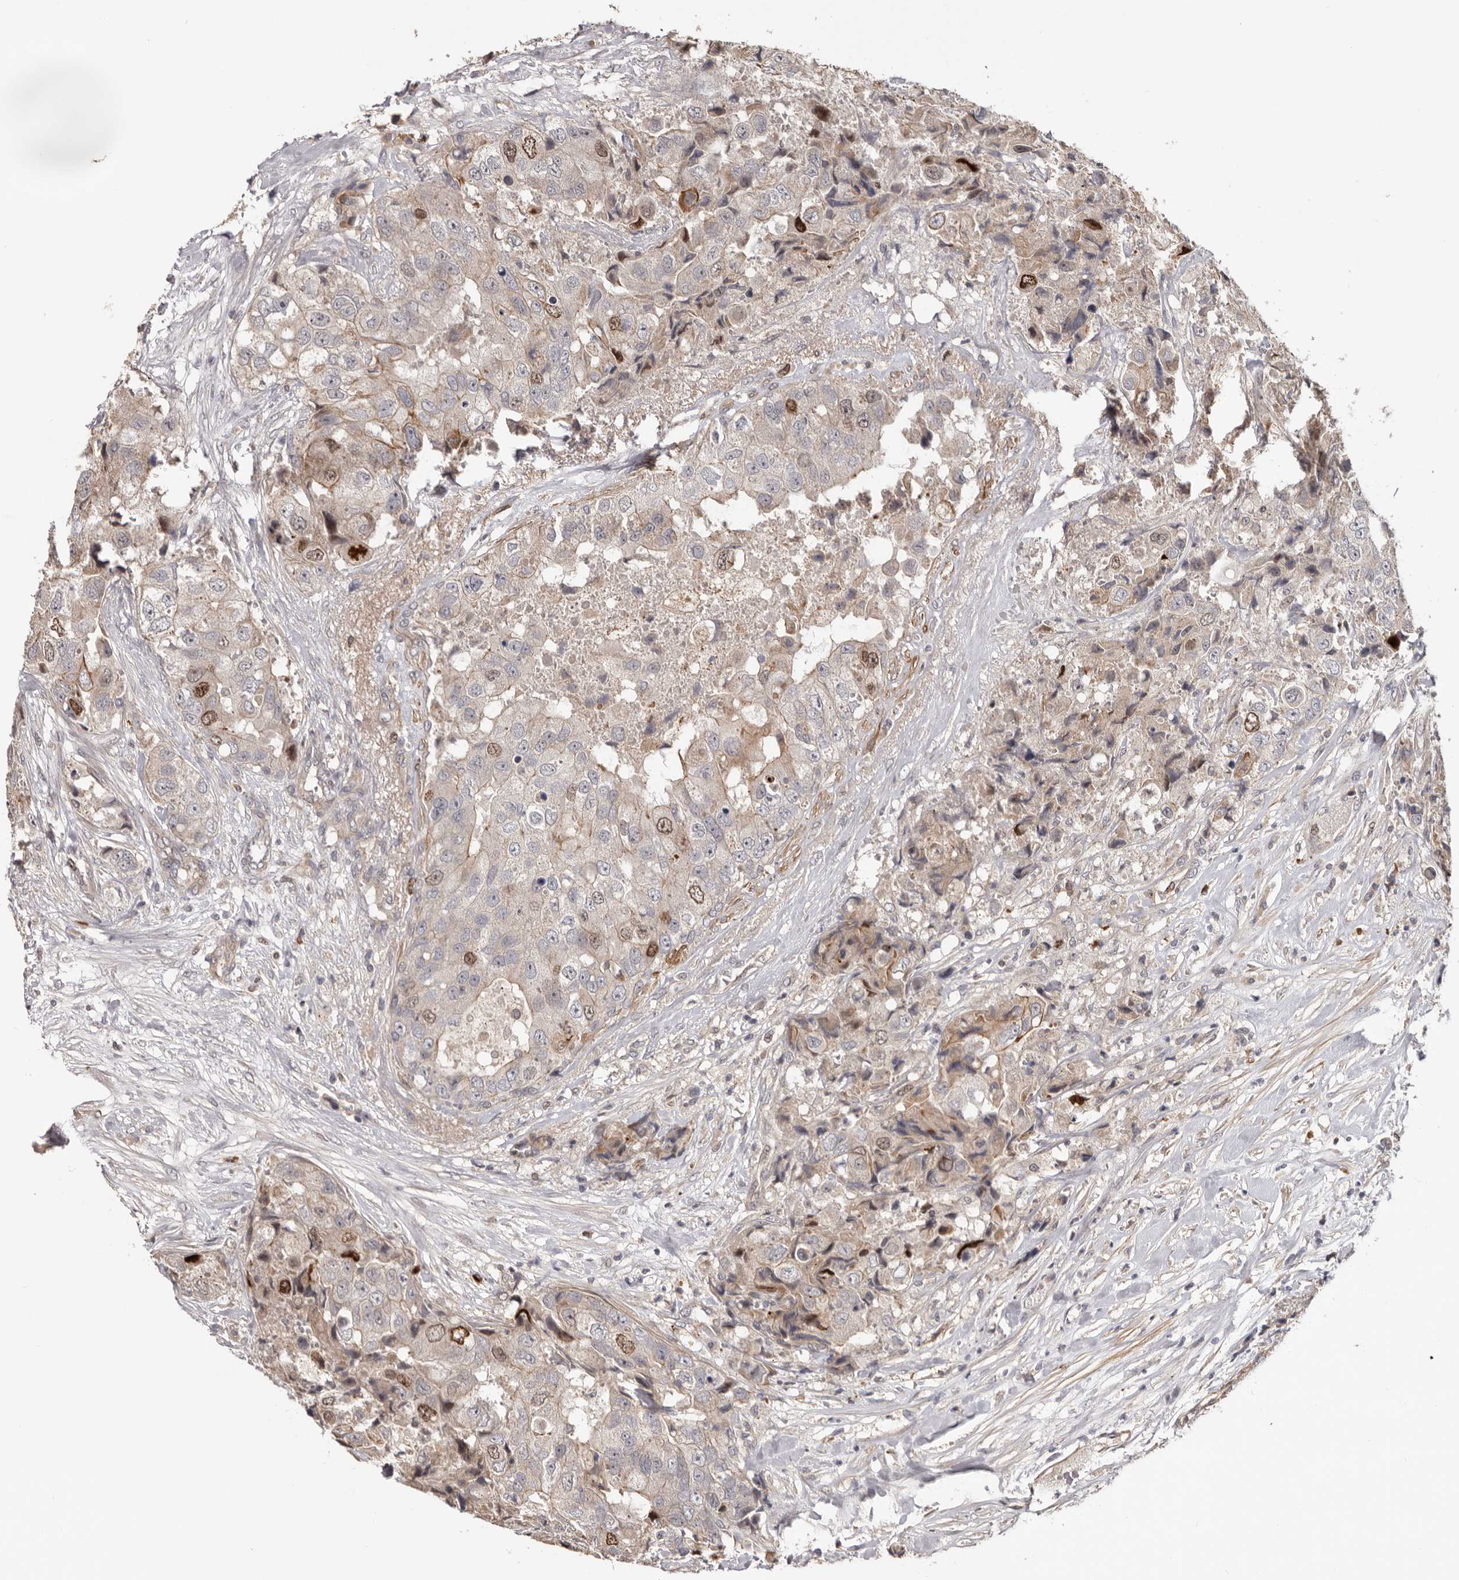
{"staining": {"intensity": "moderate", "quantity": "<25%", "location": "cytoplasmic/membranous,nuclear"}, "tissue": "breast cancer", "cell_type": "Tumor cells", "image_type": "cancer", "snomed": [{"axis": "morphology", "description": "Duct carcinoma"}, {"axis": "topography", "description": "Breast"}], "caption": "Breast intraductal carcinoma tissue demonstrates moderate cytoplasmic/membranous and nuclear staining in approximately <25% of tumor cells", "gene": "CDCA8", "patient": {"sex": "female", "age": 62}}